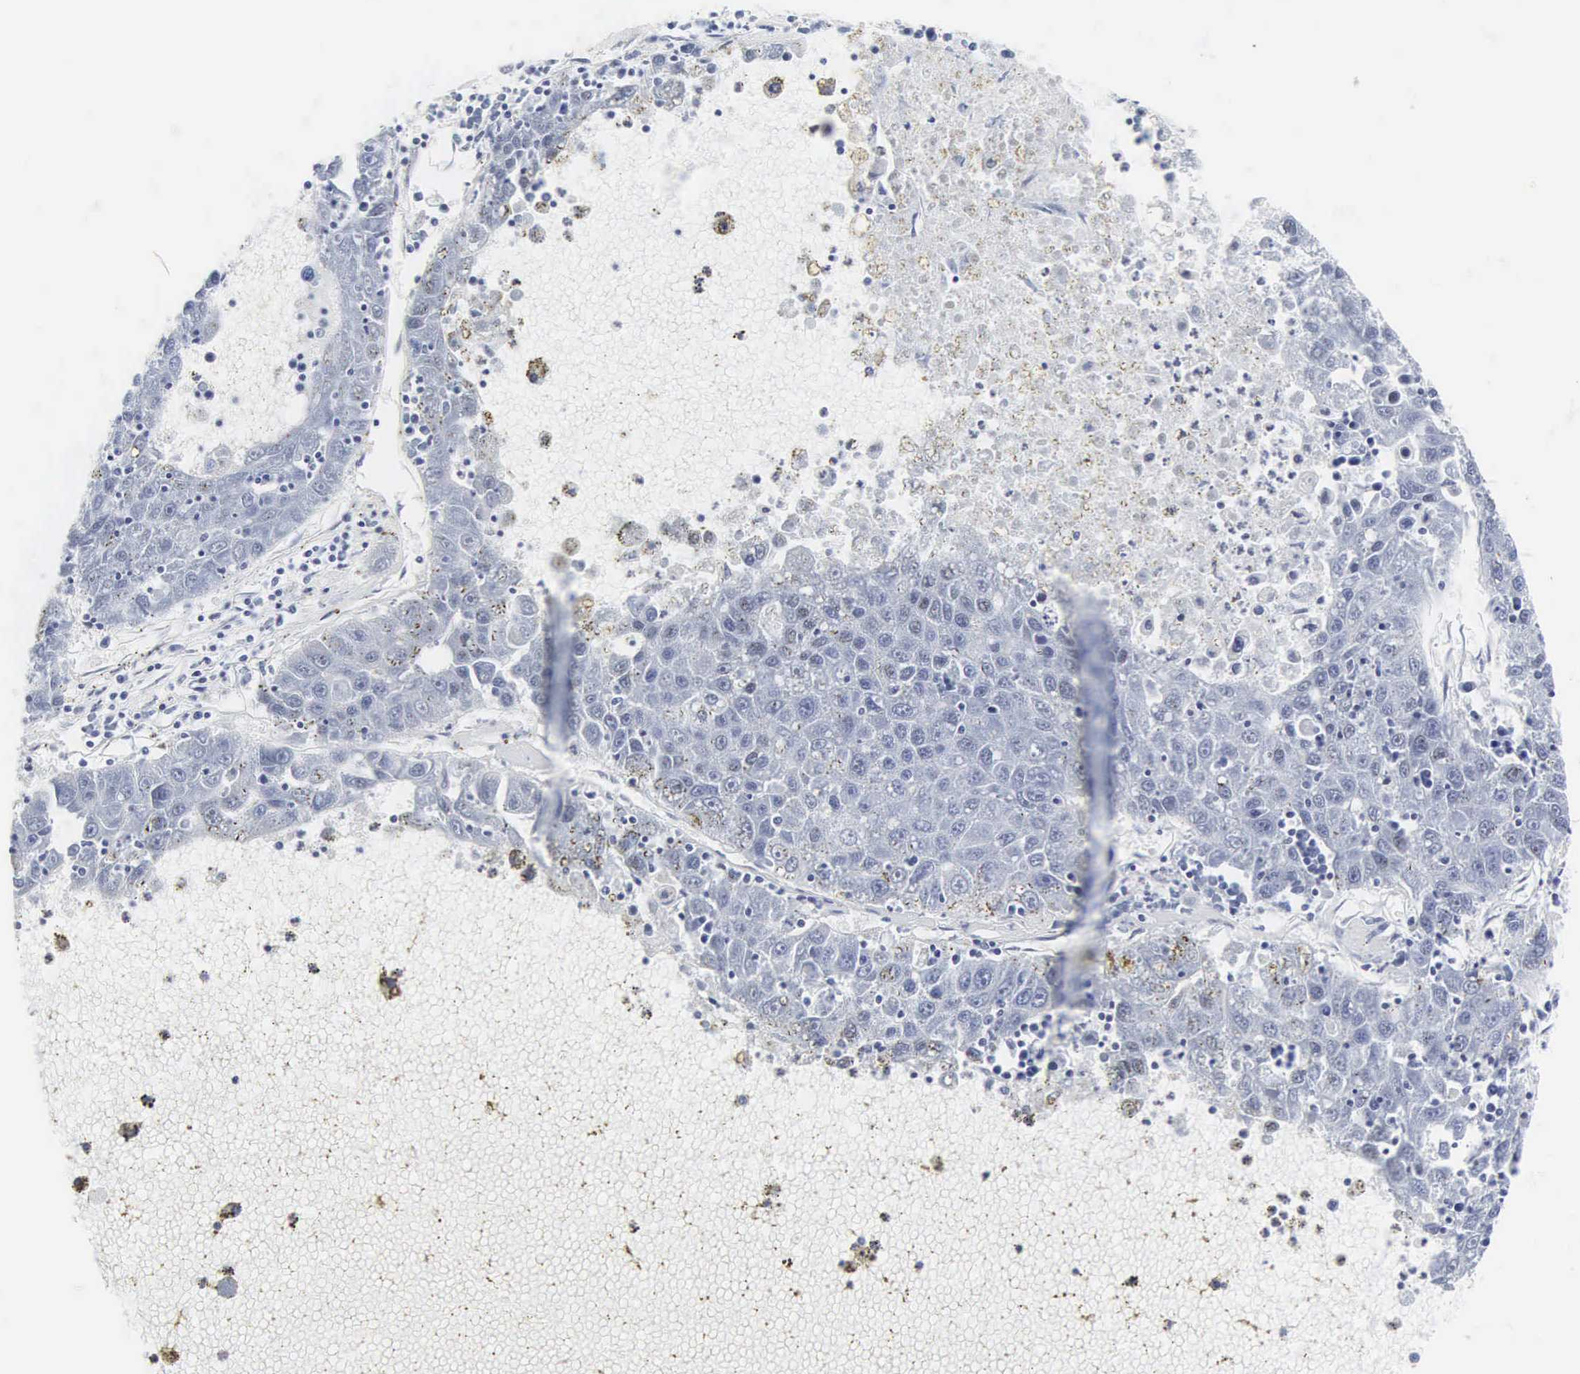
{"staining": {"intensity": "negative", "quantity": "none", "location": "none"}, "tissue": "liver cancer", "cell_type": "Tumor cells", "image_type": "cancer", "snomed": [{"axis": "morphology", "description": "Carcinoma, Hepatocellular, NOS"}, {"axis": "topography", "description": "Liver"}], "caption": "This is an immunohistochemistry (IHC) histopathology image of liver hepatocellular carcinoma. There is no staining in tumor cells.", "gene": "INS", "patient": {"sex": "male", "age": 49}}